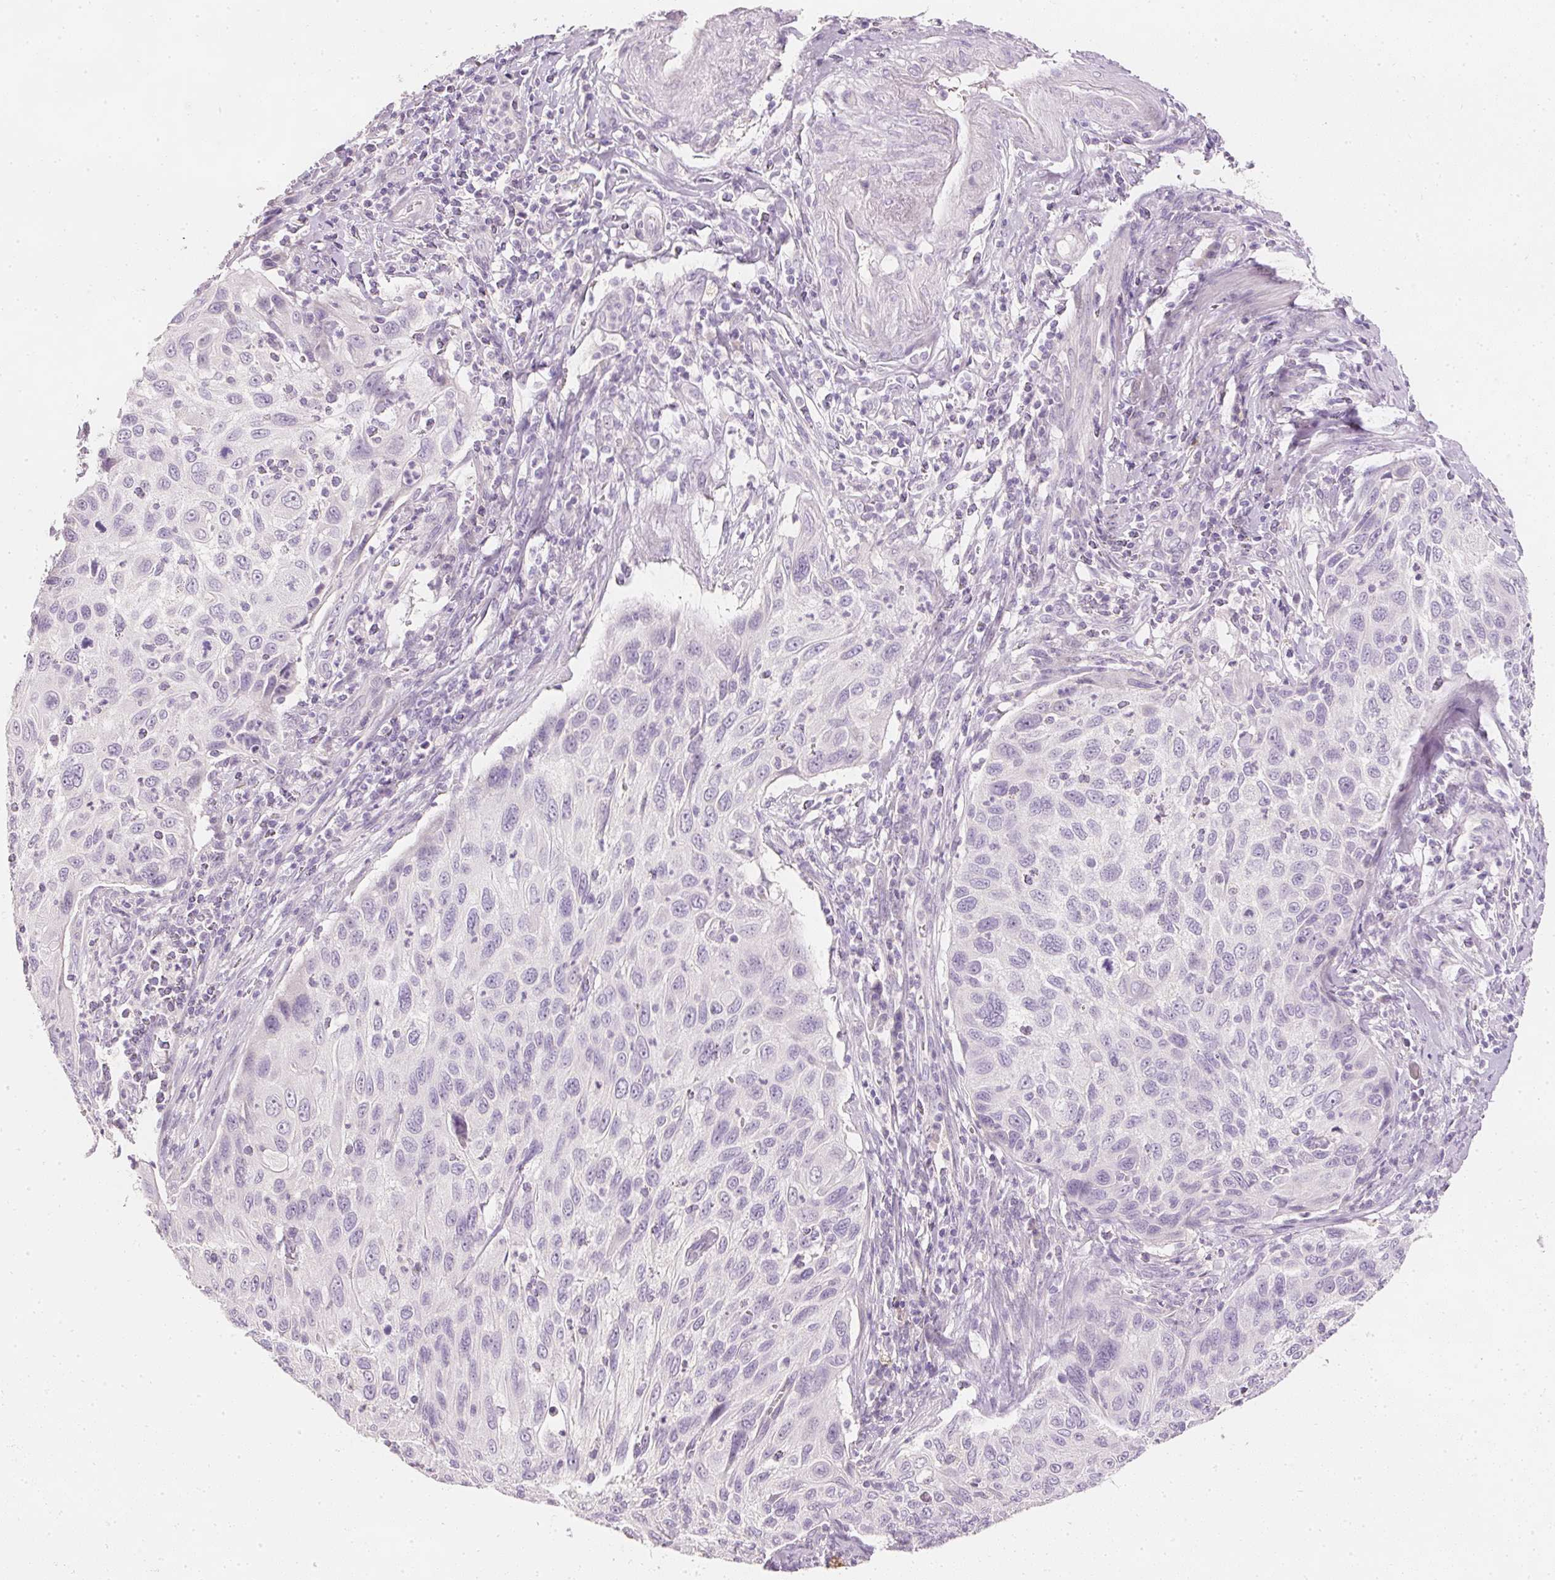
{"staining": {"intensity": "negative", "quantity": "none", "location": "none"}, "tissue": "cervical cancer", "cell_type": "Tumor cells", "image_type": "cancer", "snomed": [{"axis": "morphology", "description": "Squamous cell carcinoma, NOS"}, {"axis": "topography", "description": "Cervix"}], "caption": "Cervical squamous cell carcinoma was stained to show a protein in brown. There is no significant expression in tumor cells.", "gene": "ELAVL3", "patient": {"sex": "female", "age": 70}}